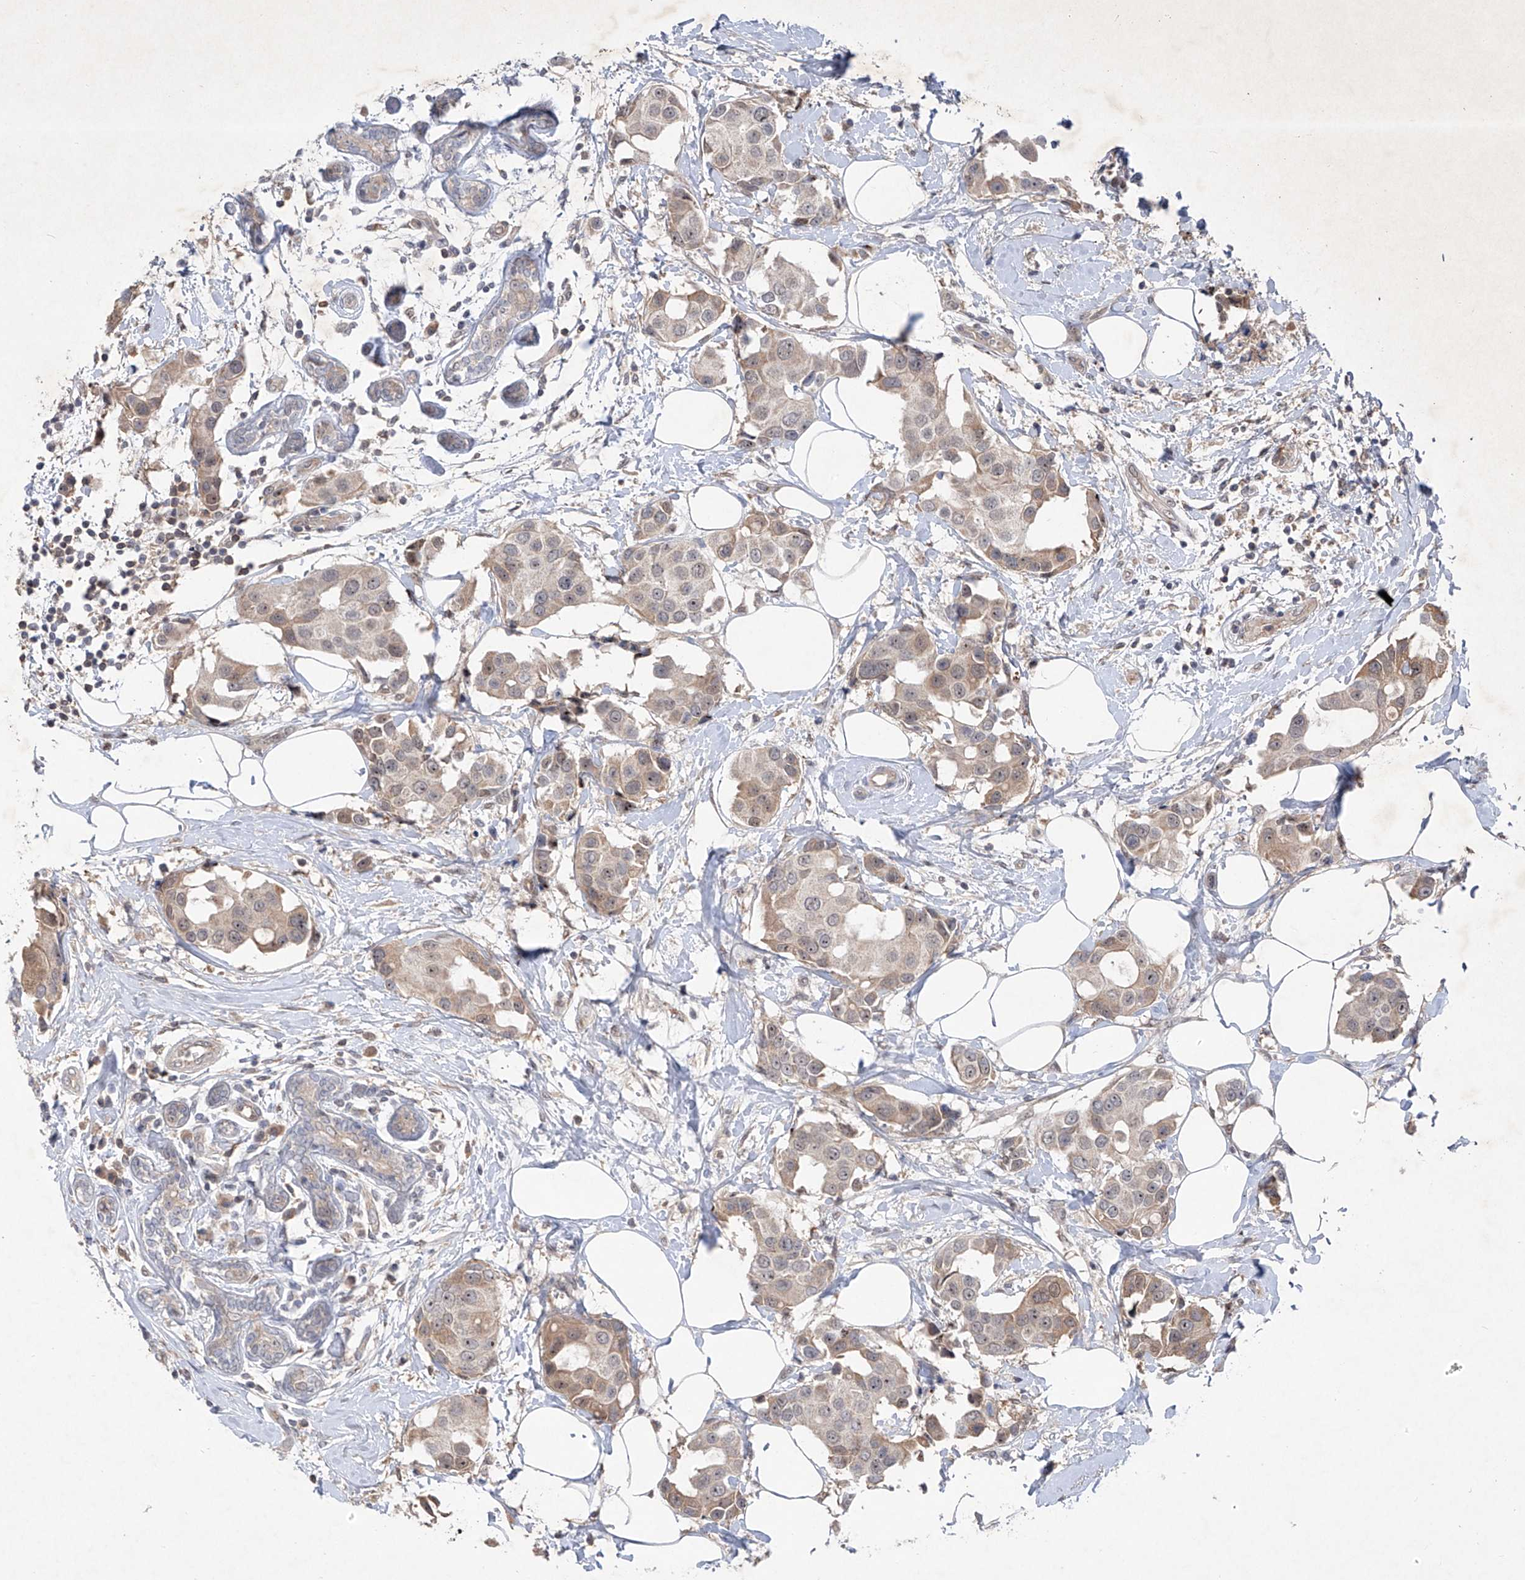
{"staining": {"intensity": "weak", "quantity": ">75%", "location": "cytoplasmic/membranous,nuclear"}, "tissue": "breast cancer", "cell_type": "Tumor cells", "image_type": "cancer", "snomed": [{"axis": "morphology", "description": "Normal tissue, NOS"}, {"axis": "morphology", "description": "Duct carcinoma"}, {"axis": "topography", "description": "Breast"}], "caption": "The histopathology image exhibits a brown stain indicating the presence of a protein in the cytoplasmic/membranous and nuclear of tumor cells in breast cancer (invasive ductal carcinoma).", "gene": "FAM135A", "patient": {"sex": "female", "age": 39}}